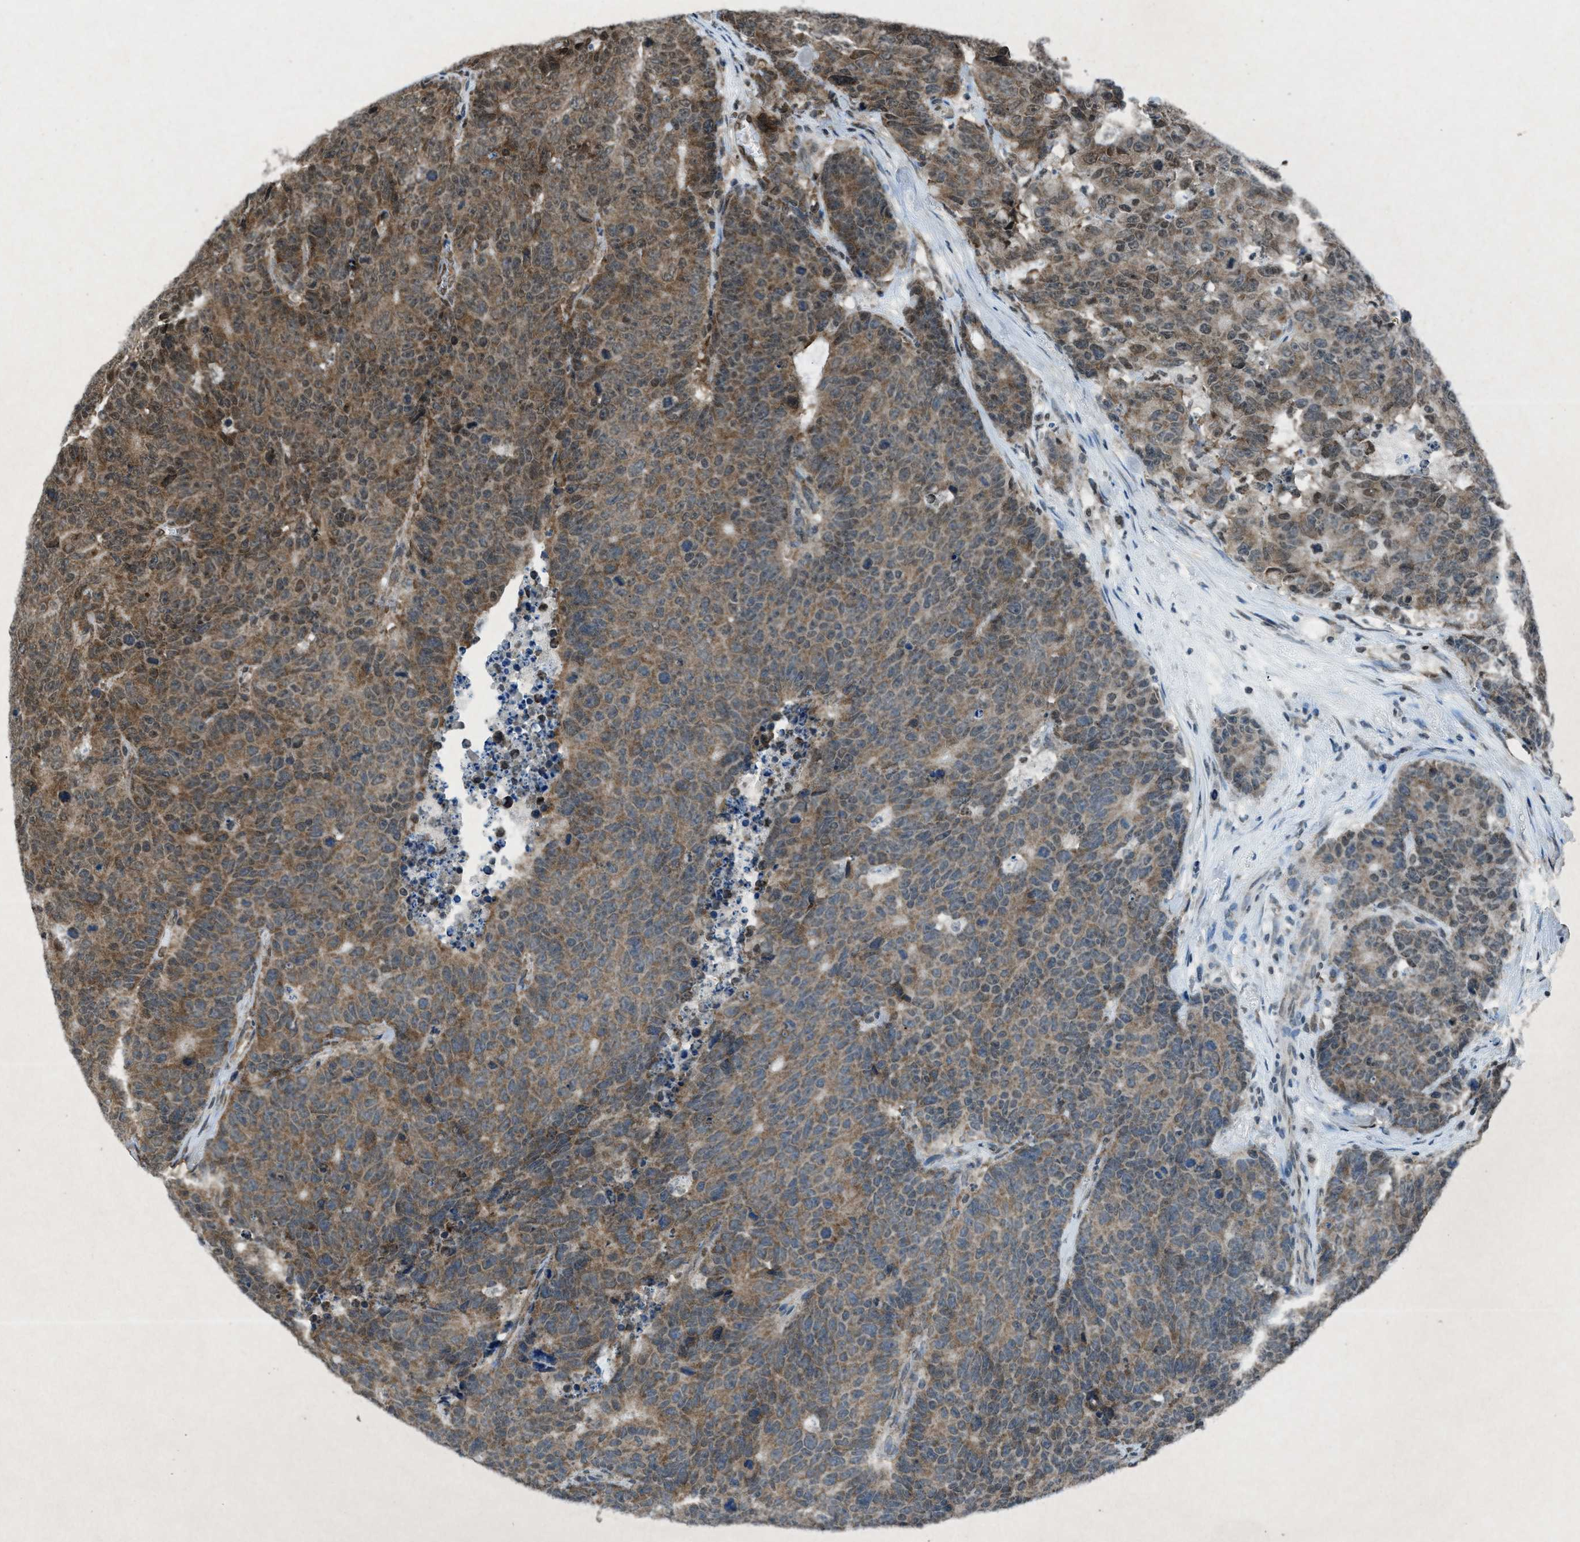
{"staining": {"intensity": "moderate", "quantity": ">75%", "location": "cytoplasmic/membranous"}, "tissue": "colorectal cancer", "cell_type": "Tumor cells", "image_type": "cancer", "snomed": [{"axis": "morphology", "description": "Adenocarcinoma, NOS"}, {"axis": "topography", "description": "Colon"}], "caption": "Immunohistochemical staining of human colorectal cancer (adenocarcinoma) shows medium levels of moderate cytoplasmic/membranous protein staining in approximately >75% of tumor cells.", "gene": "NXF1", "patient": {"sex": "female", "age": 86}}